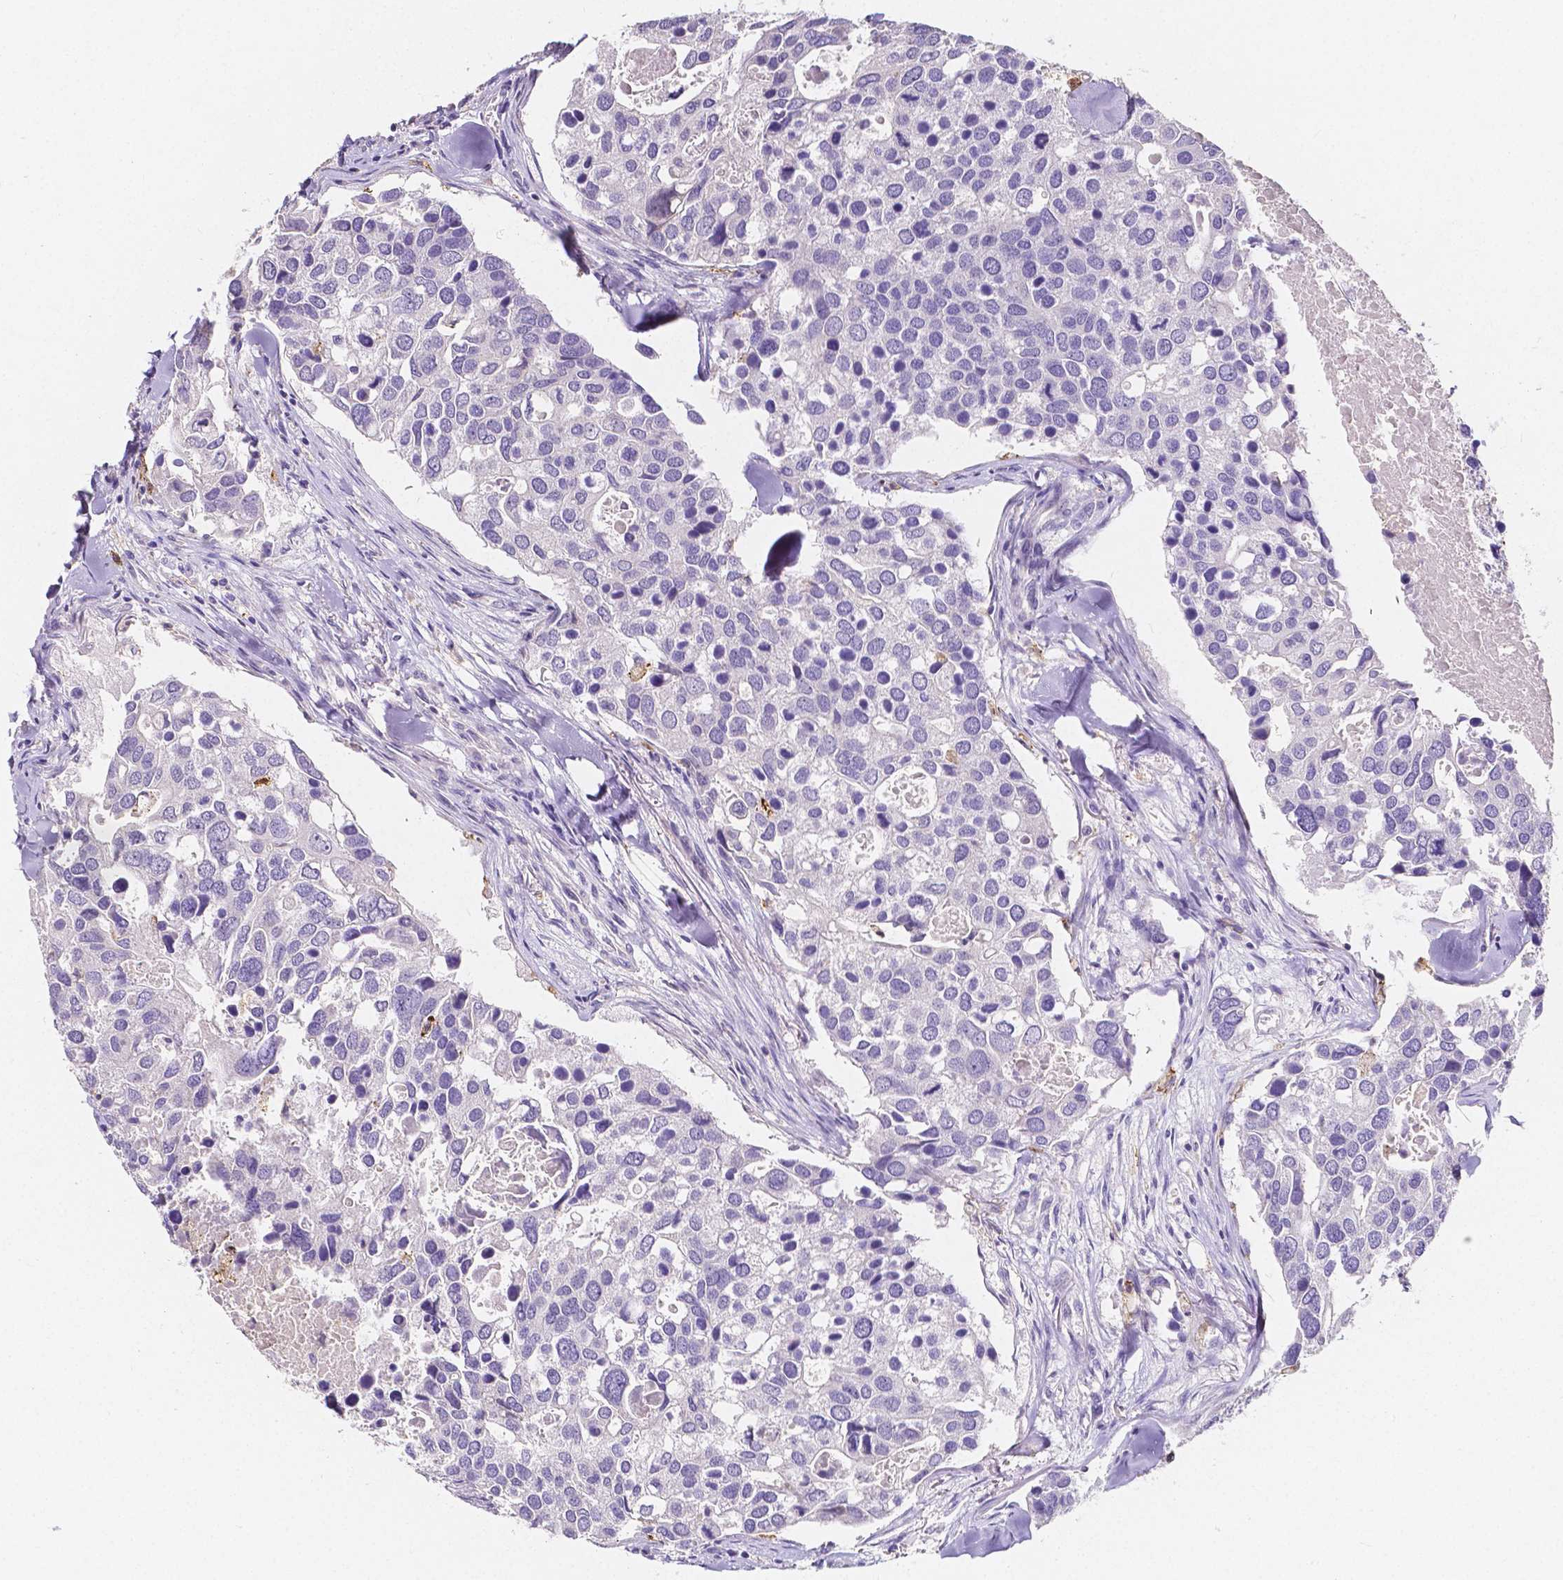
{"staining": {"intensity": "negative", "quantity": "none", "location": "none"}, "tissue": "breast cancer", "cell_type": "Tumor cells", "image_type": "cancer", "snomed": [{"axis": "morphology", "description": "Duct carcinoma"}, {"axis": "topography", "description": "Breast"}], "caption": "Immunohistochemistry (IHC) image of breast cancer stained for a protein (brown), which displays no positivity in tumor cells. (DAB (3,3'-diaminobenzidine) IHC with hematoxylin counter stain).", "gene": "ACP5", "patient": {"sex": "female", "age": 83}}